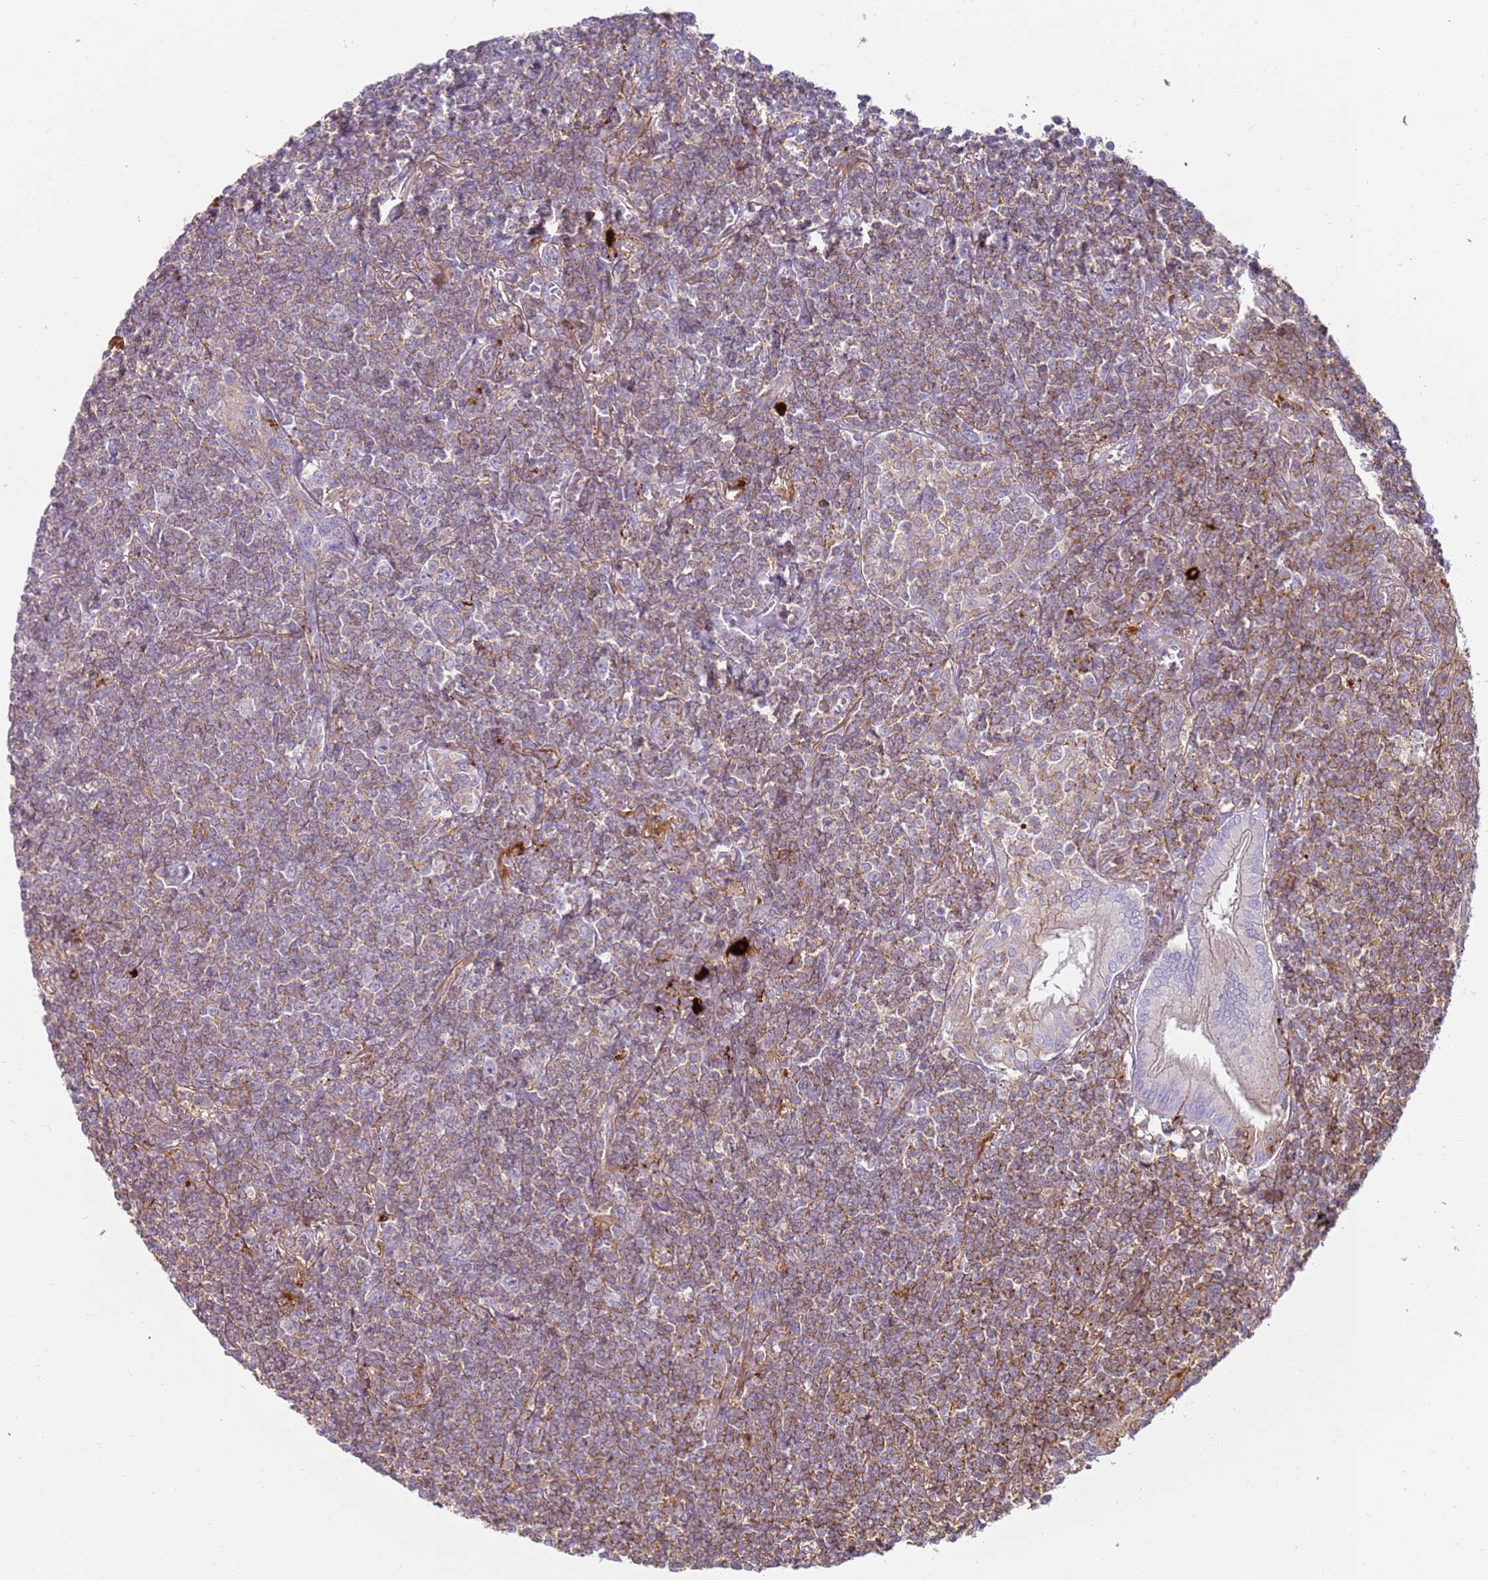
{"staining": {"intensity": "moderate", "quantity": "25%-75%", "location": "cytoplasmic/membranous"}, "tissue": "lymphoma", "cell_type": "Tumor cells", "image_type": "cancer", "snomed": [{"axis": "morphology", "description": "Malignant lymphoma, non-Hodgkin's type, Low grade"}, {"axis": "topography", "description": "Lung"}], "caption": "A brown stain labels moderate cytoplasmic/membranous positivity of a protein in human malignant lymphoma, non-Hodgkin's type (low-grade) tumor cells. (DAB (3,3'-diaminobenzidine) = brown stain, brightfield microscopy at high magnification).", "gene": "FPR1", "patient": {"sex": "female", "age": 71}}